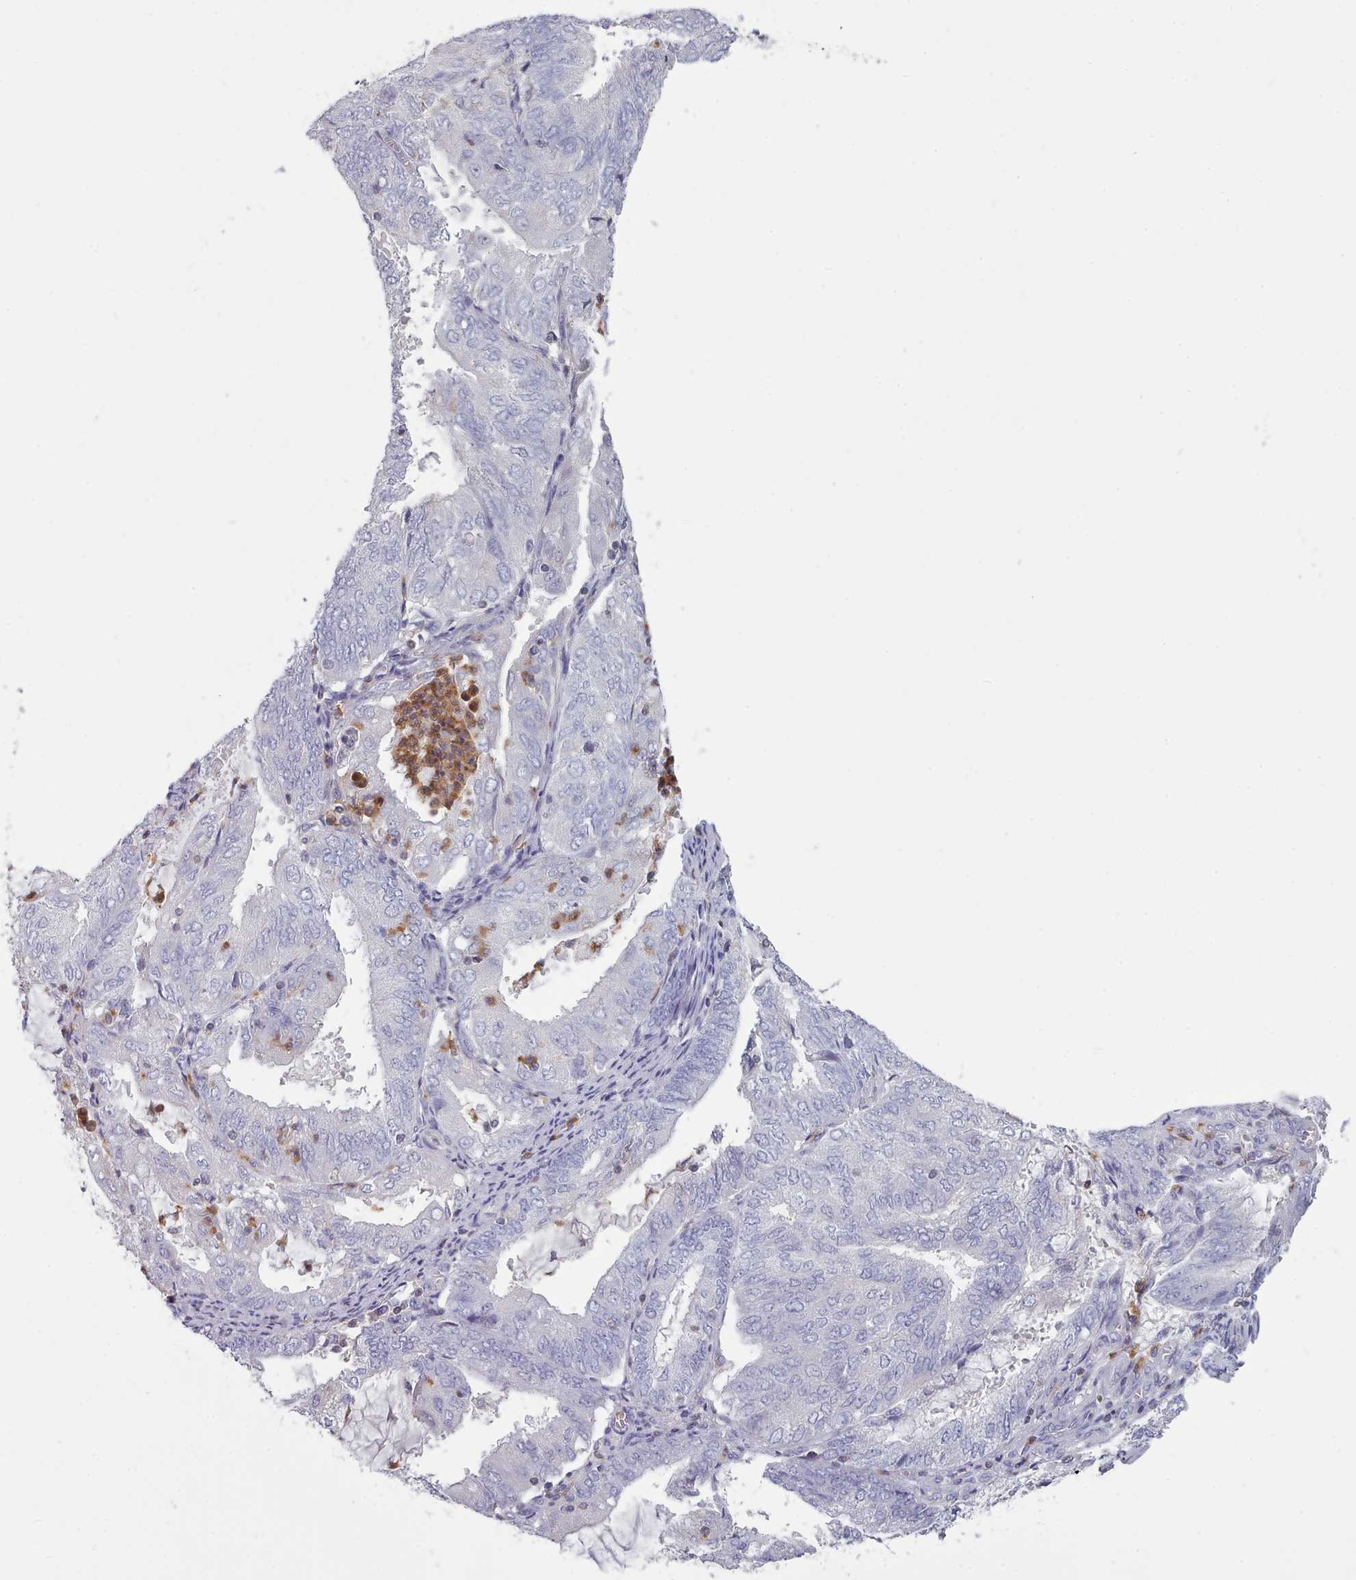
{"staining": {"intensity": "negative", "quantity": "none", "location": "none"}, "tissue": "endometrial cancer", "cell_type": "Tumor cells", "image_type": "cancer", "snomed": [{"axis": "morphology", "description": "Adenocarcinoma, NOS"}, {"axis": "topography", "description": "Endometrium"}], "caption": "Immunohistochemistry (IHC) image of endometrial cancer stained for a protein (brown), which displays no staining in tumor cells.", "gene": "RAC2", "patient": {"sex": "female", "age": 81}}